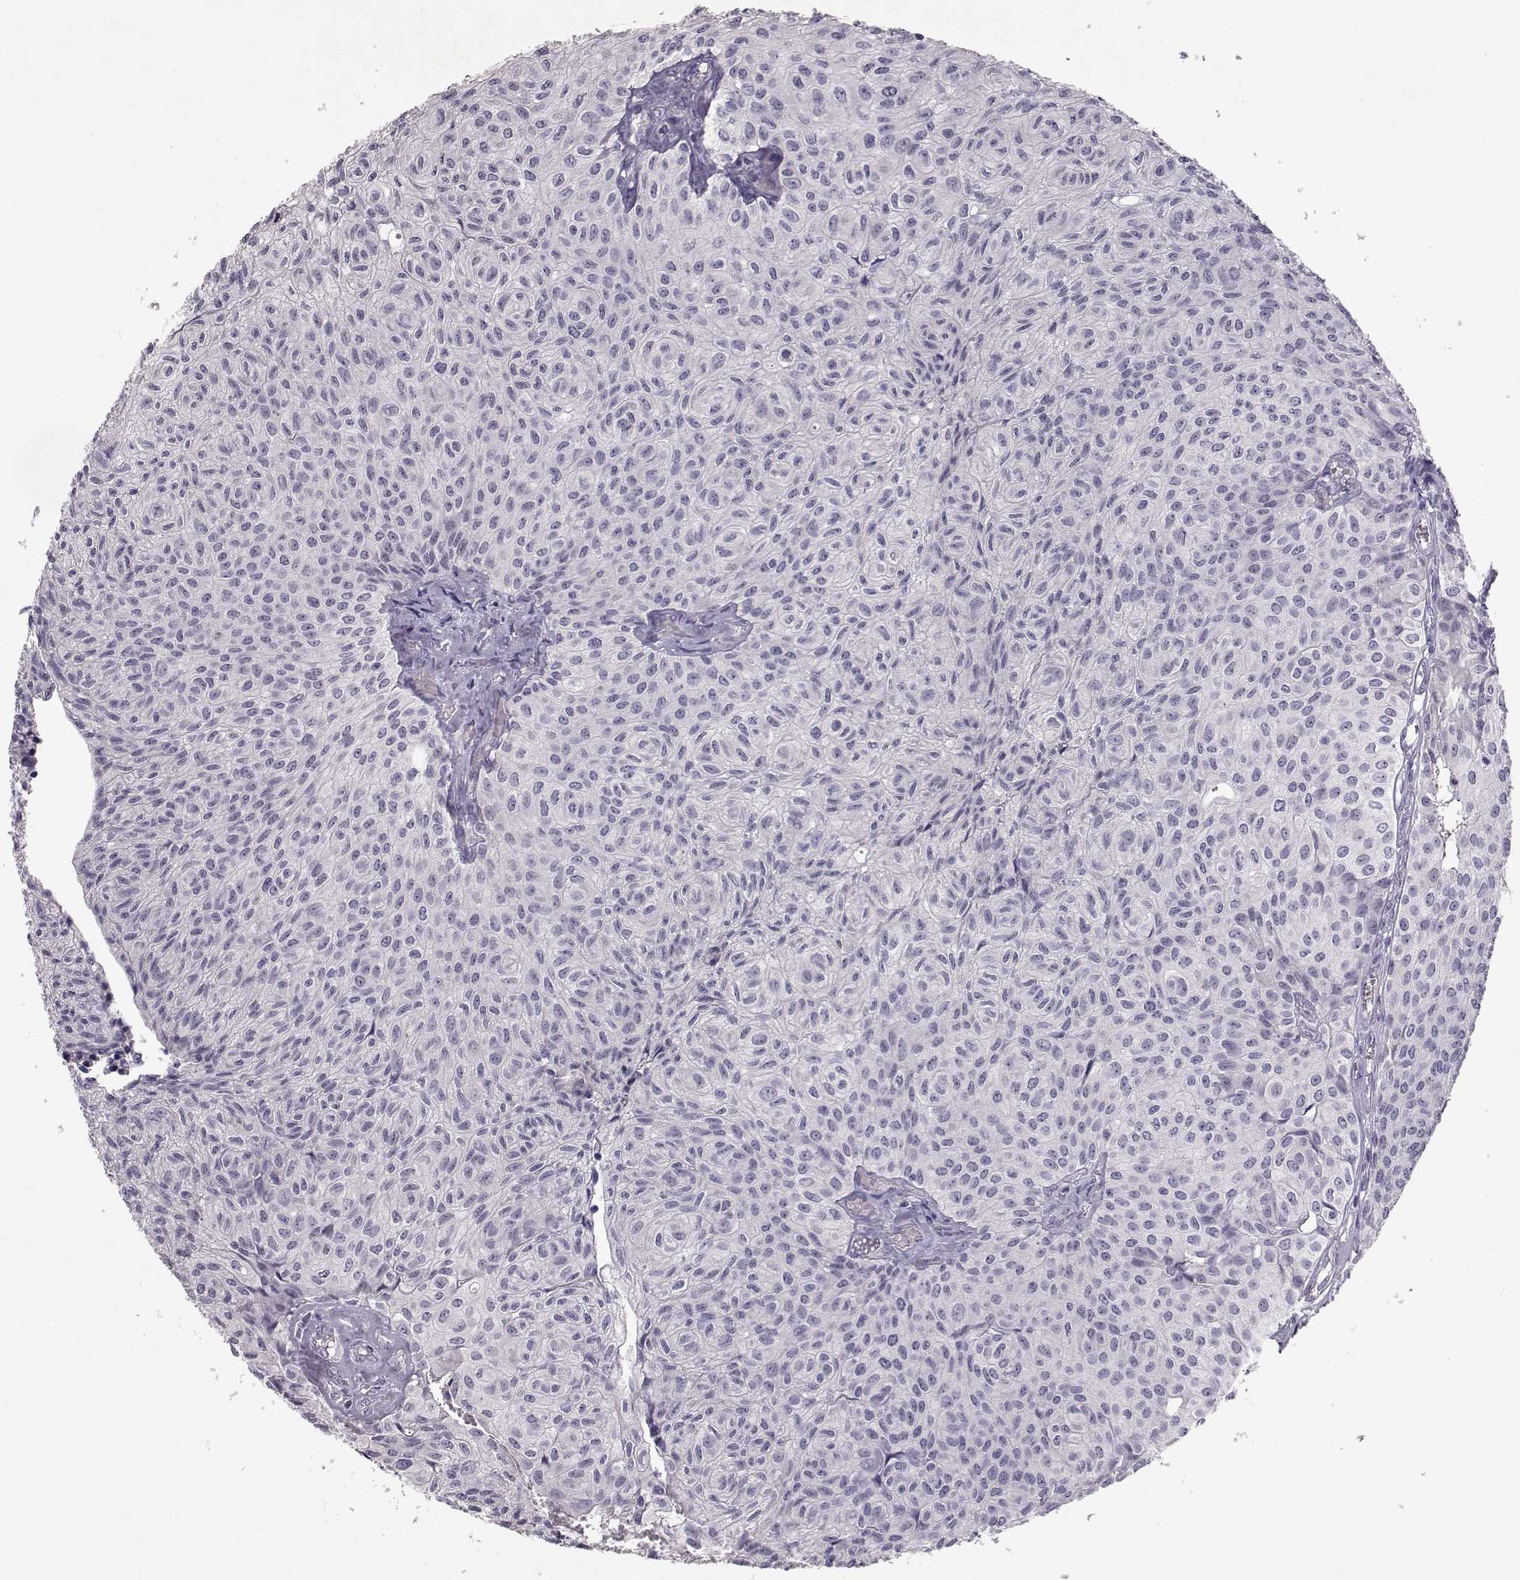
{"staining": {"intensity": "negative", "quantity": "none", "location": "none"}, "tissue": "urothelial cancer", "cell_type": "Tumor cells", "image_type": "cancer", "snomed": [{"axis": "morphology", "description": "Urothelial carcinoma, Low grade"}, {"axis": "topography", "description": "Urinary bladder"}], "caption": "Tumor cells are negative for protein expression in human urothelial carcinoma (low-grade). Brightfield microscopy of IHC stained with DAB (brown) and hematoxylin (blue), captured at high magnification.", "gene": "SPAG17", "patient": {"sex": "male", "age": 89}}